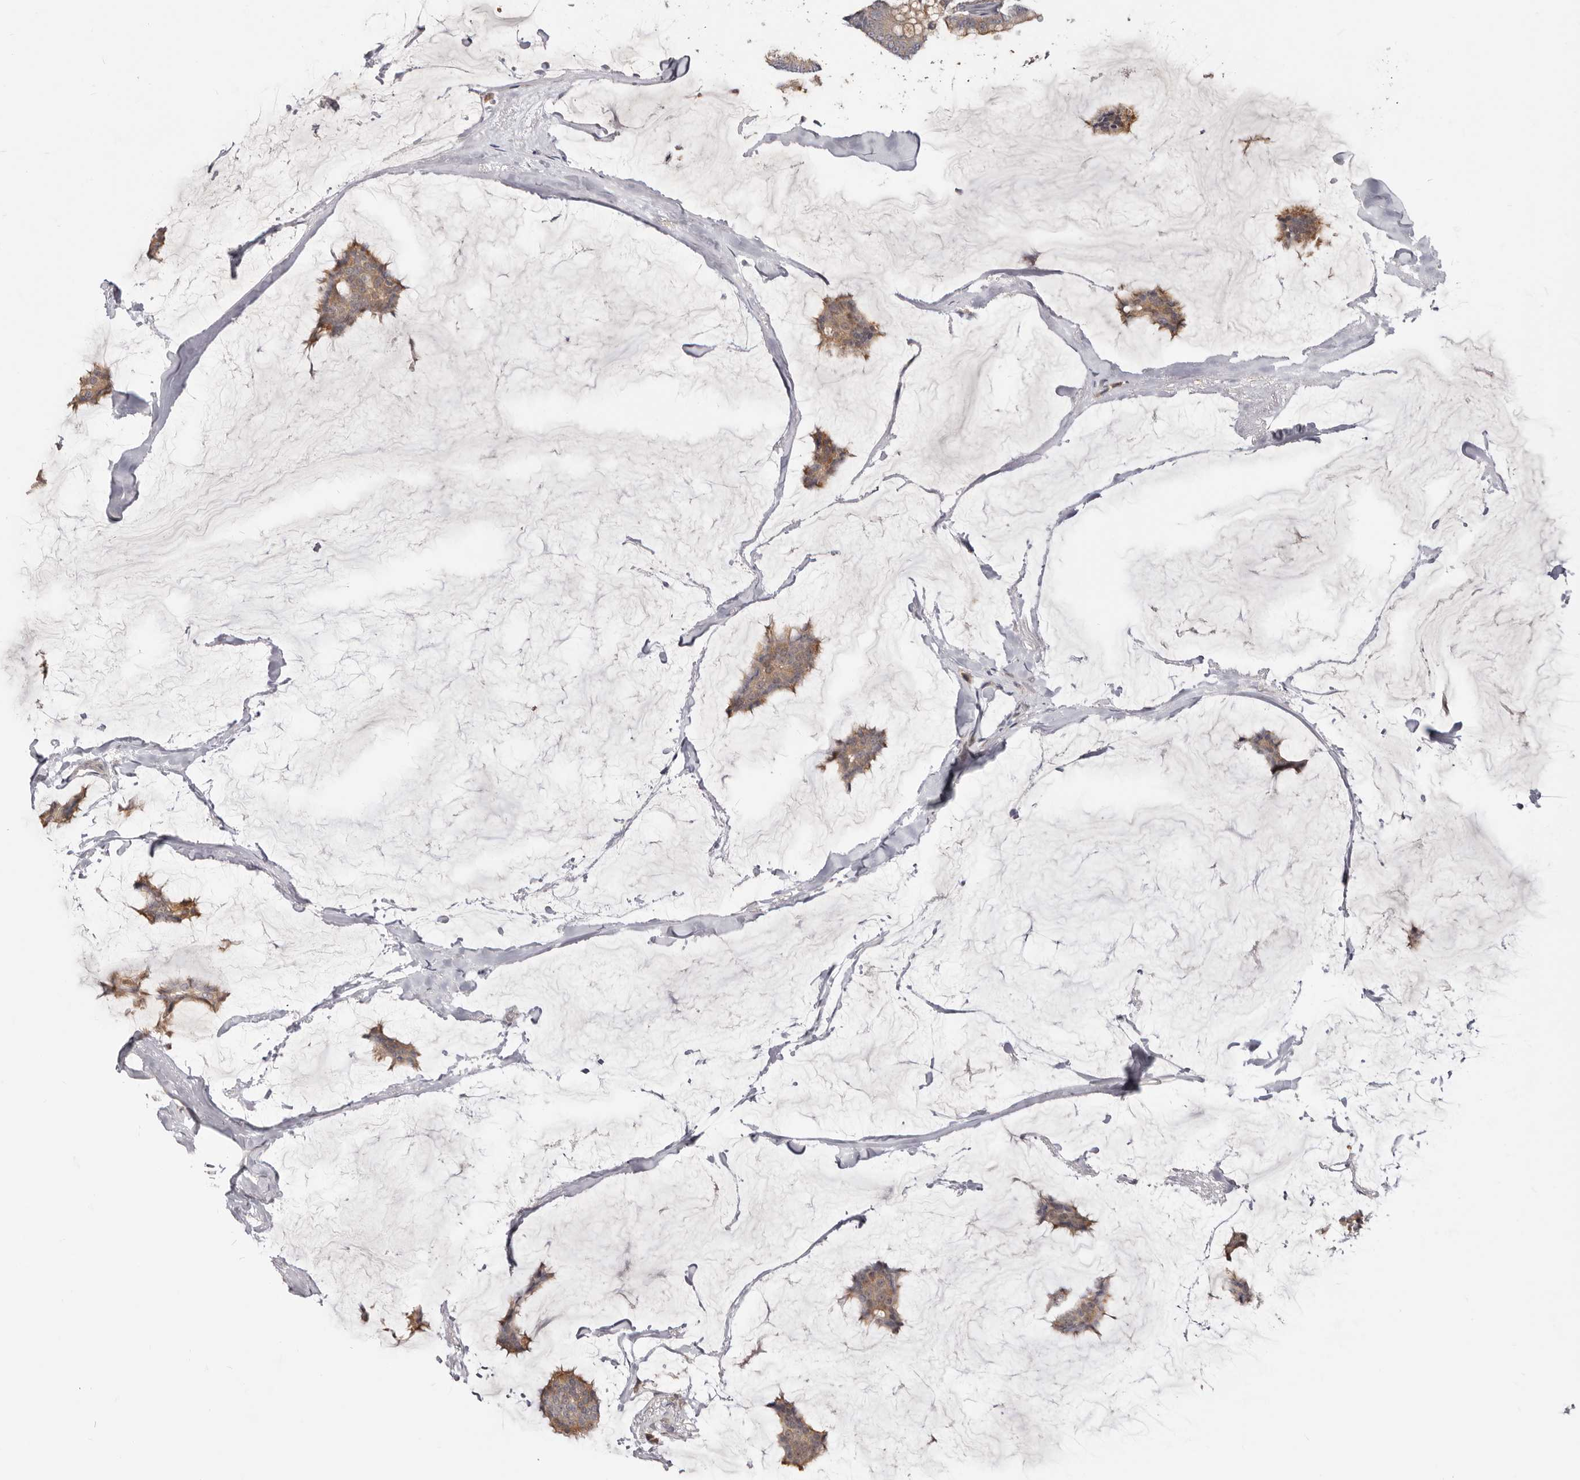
{"staining": {"intensity": "moderate", "quantity": ">75%", "location": "cytoplasmic/membranous"}, "tissue": "breast cancer", "cell_type": "Tumor cells", "image_type": "cancer", "snomed": [{"axis": "morphology", "description": "Duct carcinoma"}, {"axis": "topography", "description": "Breast"}], "caption": "Breast invasive ductal carcinoma stained for a protein (brown) demonstrates moderate cytoplasmic/membranous positive staining in approximately >75% of tumor cells.", "gene": "TC2N", "patient": {"sex": "female", "age": 93}}